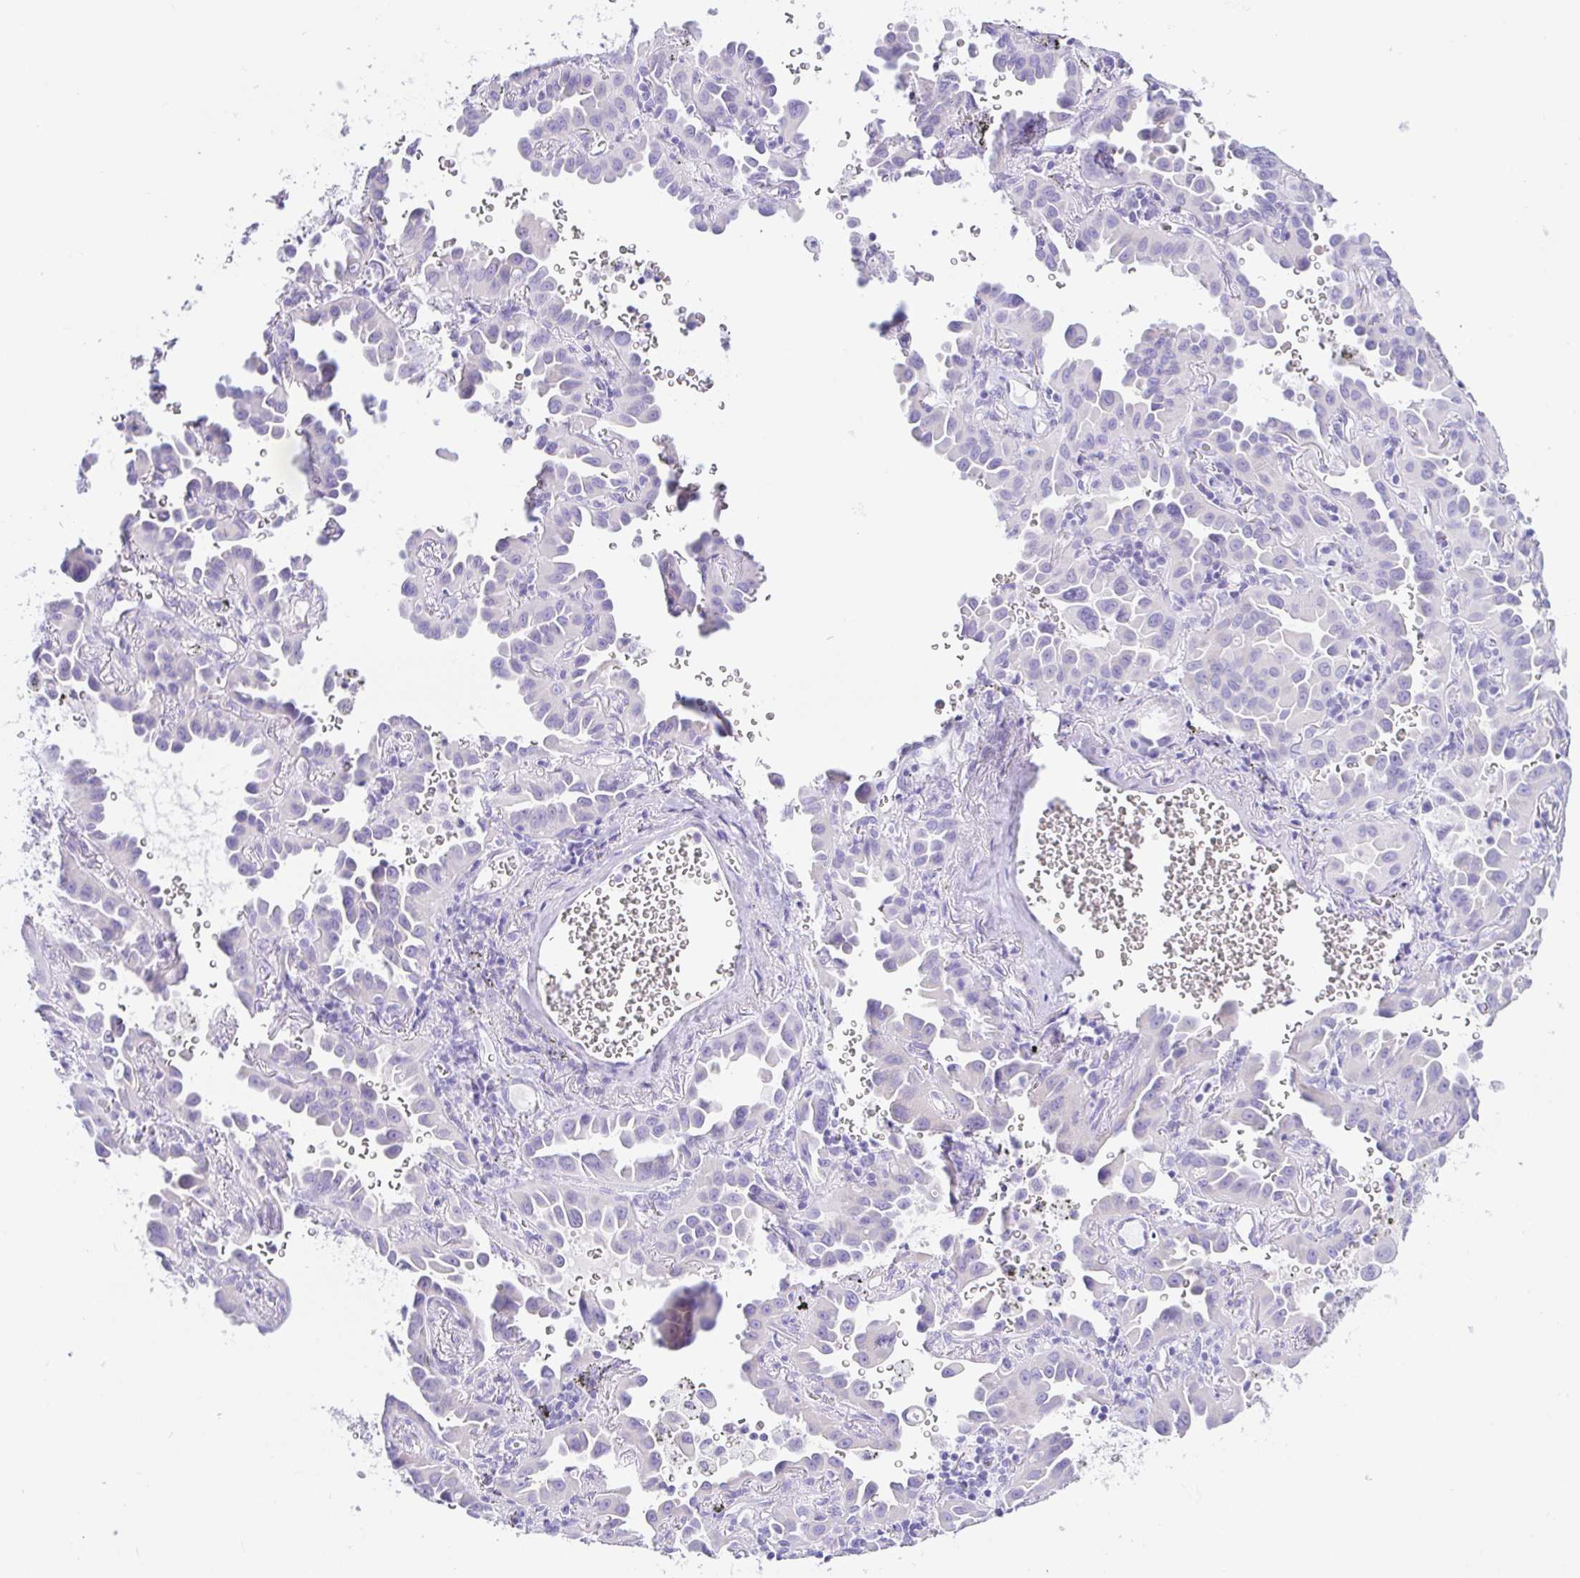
{"staining": {"intensity": "negative", "quantity": "none", "location": "none"}, "tissue": "lung cancer", "cell_type": "Tumor cells", "image_type": "cancer", "snomed": [{"axis": "morphology", "description": "Adenocarcinoma, NOS"}, {"axis": "topography", "description": "Lung"}], "caption": "Tumor cells show no significant expression in lung adenocarcinoma.", "gene": "PAX8", "patient": {"sex": "male", "age": 68}}